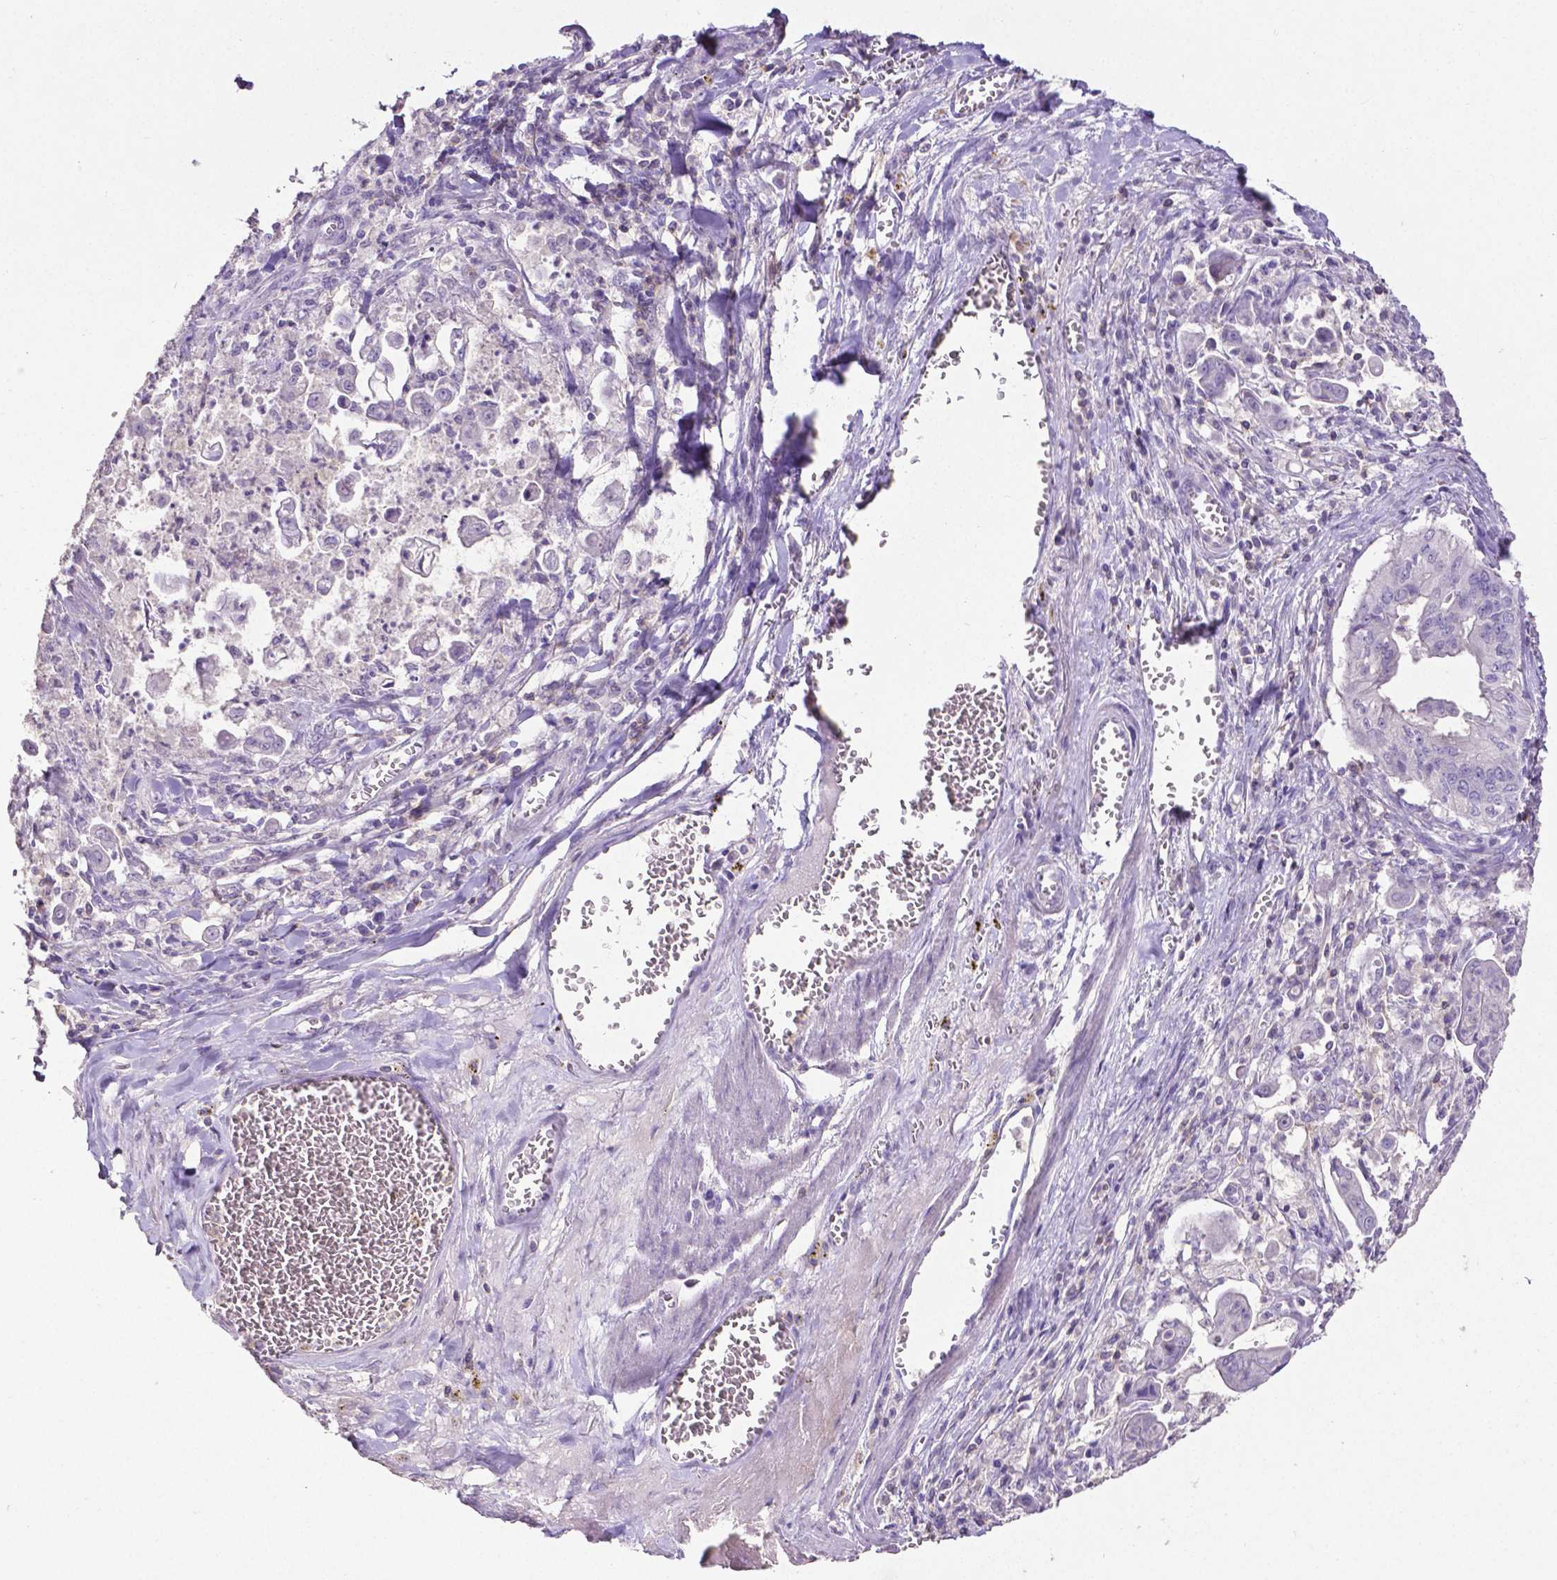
{"staining": {"intensity": "negative", "quantity": "none", "location": "none"}, "tissue": "stomach cancer", "cell_type": "Tumor cells", "image_type": "cancer", "snomed": [{"axis": "morphology", "description": "Adenocarcinoma, NOS"}, {"axis": "topography", "description": "Stomach, upper"}], "caption": "High power microscopy image of an IHC image of stomach cancer (adenocarcinoma), revealing no significant staining in tumor cells.", "gene": "CD4", "patient": {"sex": "male", "age": 80}}